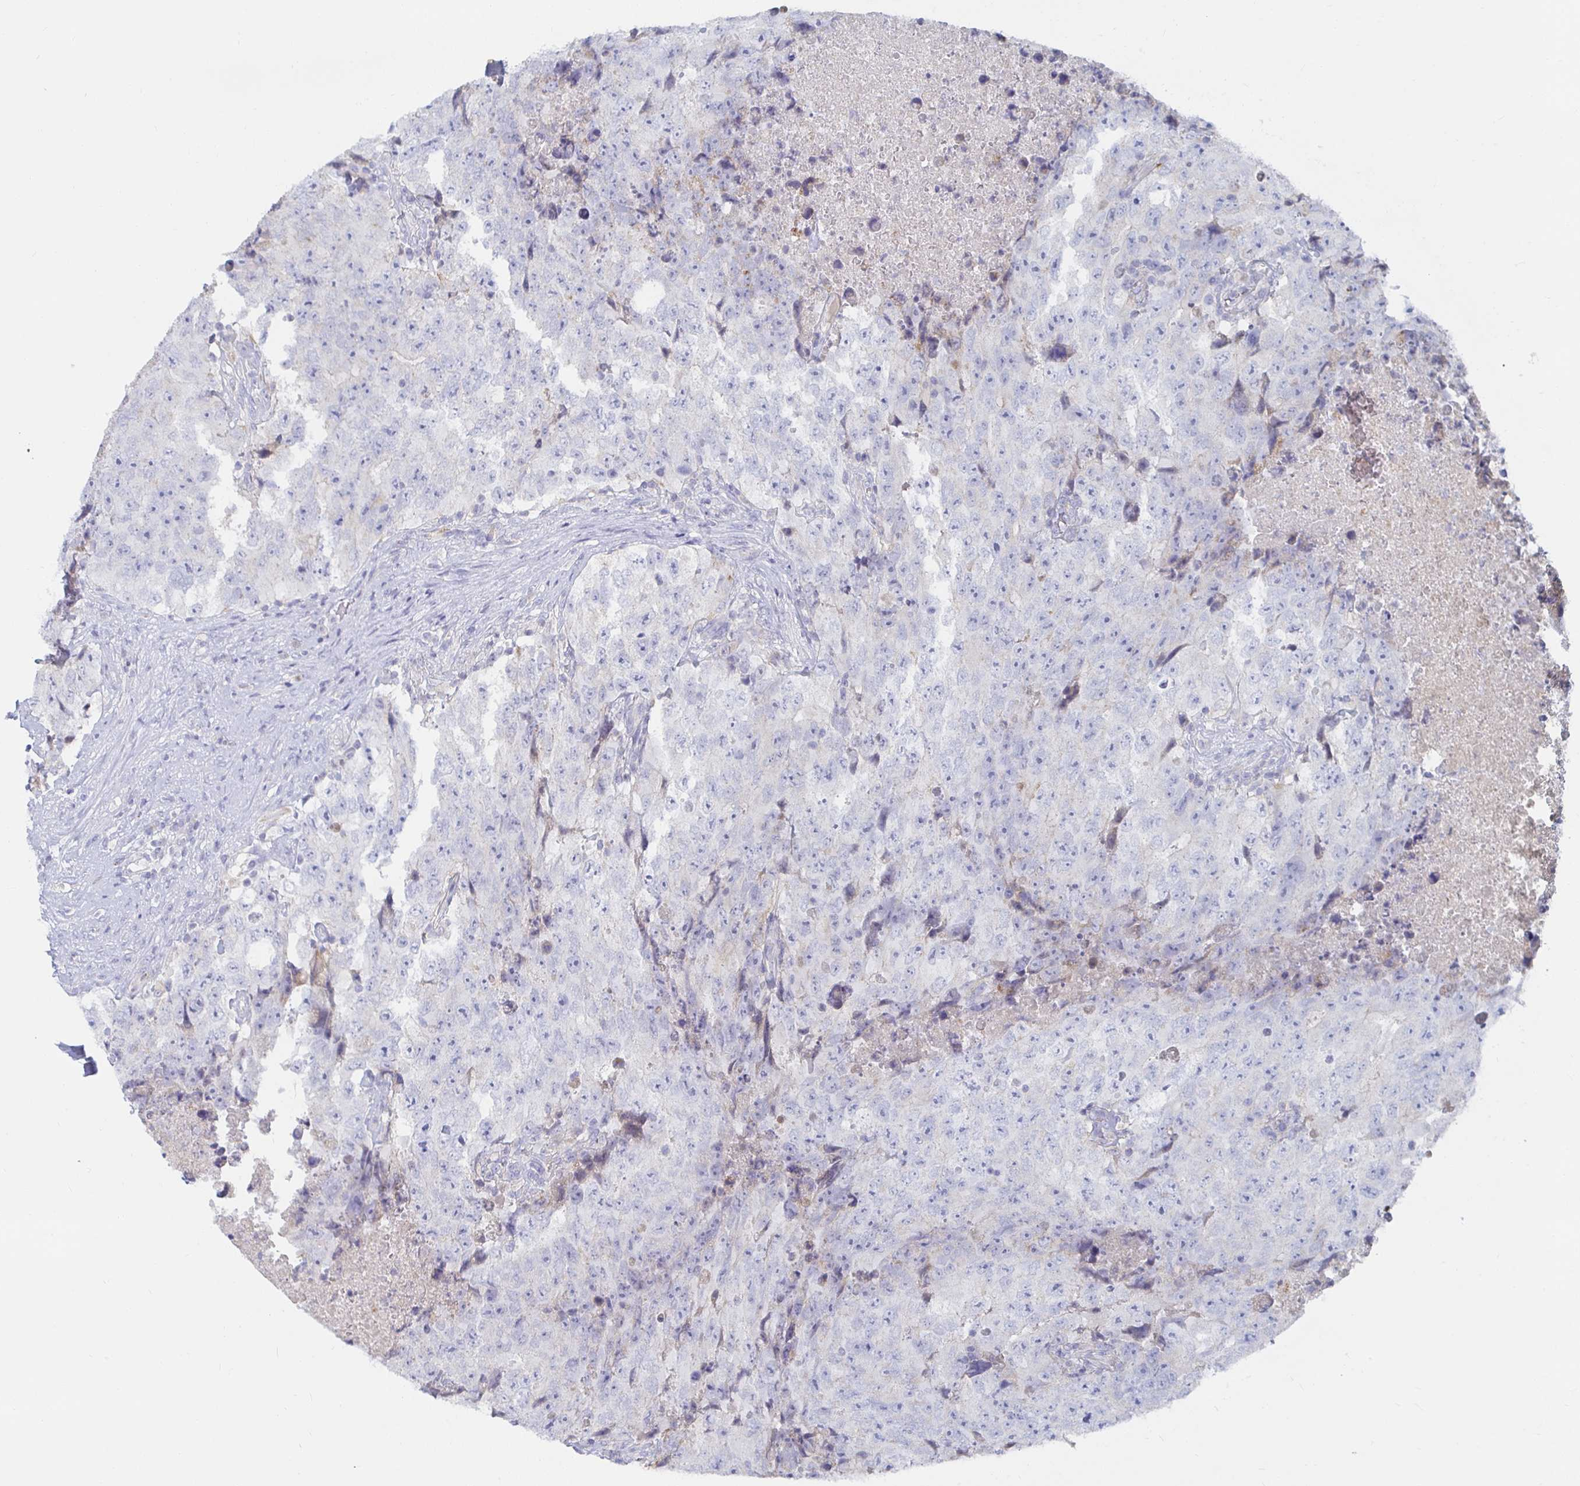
{"staining": {"intensity": "negative", "quantity": "none", "location": "none"}, "tissue": "testis cancer", "cell_type": "Tumor cells", "image_type": "cancer", "snomed": [{"axis": "morphology", "description": "Carcinoma, Embryonal, NOS"}, {"axis": "topography", "description": "Testis"}], "caption": "Immunohistochemistry photomicrograph of neoplastic tissue: testis embryonal carcinoma stained with DAB (3,3'-diaminobenzidine) displays no significant protein expression in tumor cells.", "gene": "RNF144B", "patient": {"sex": "male", "age": 24}}